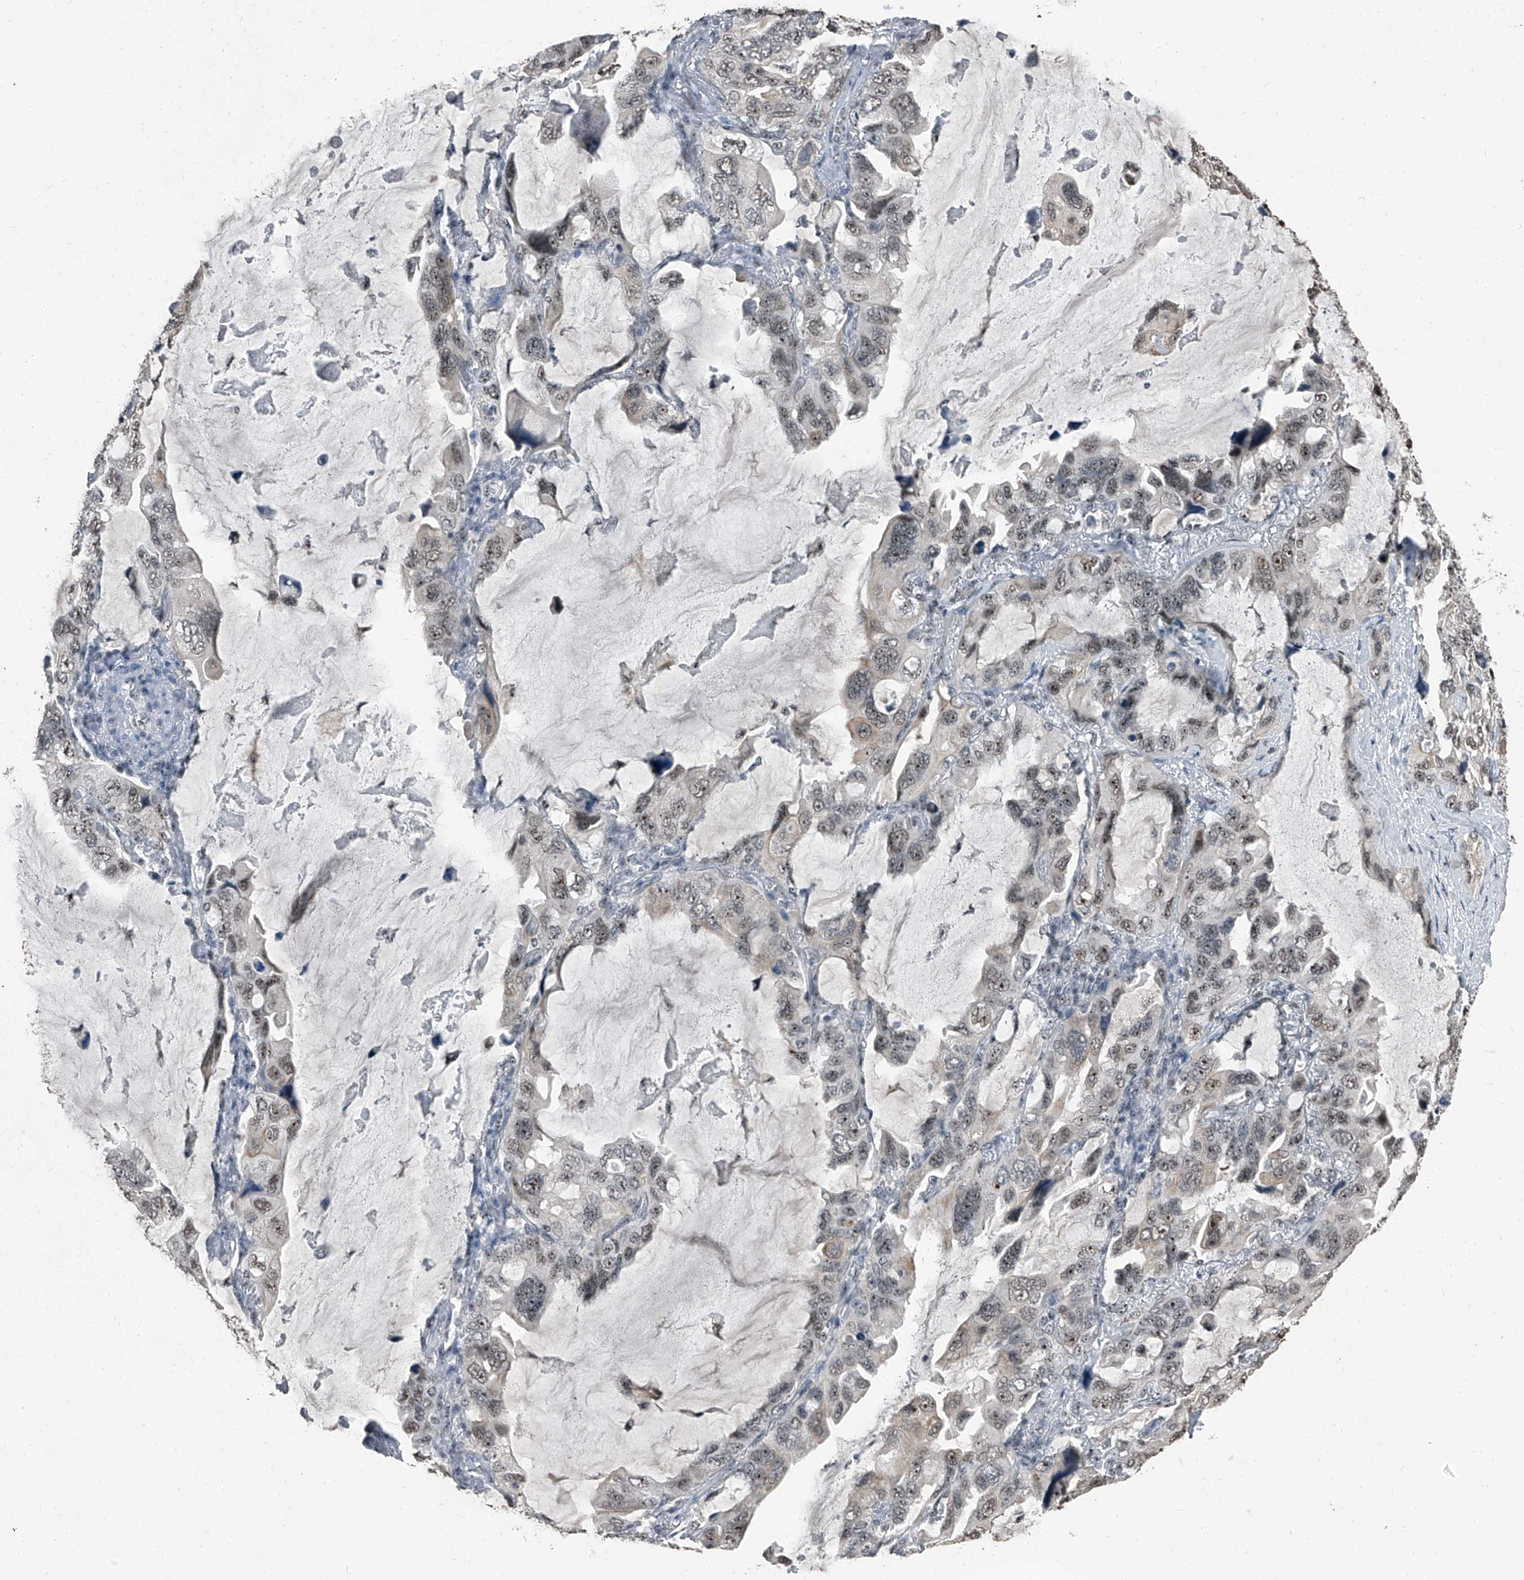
{"staining": {"intensity": "weak", "quantity": ">75%", "location": "nuclear"}, "tissue": "lung cancer", "cell_type": "Tumor cells", "image_type": "cancer", "snomed": [{"axis": "morphology", "description": "Squamous cell carcinoma, NOS"}, {"axis": "topography", "description": "Lung"}], "caption": "Immunohistochemical staining of lung cancer demonstrates low levels of weak nuclear expression in approximately >75% of tumor cells.", "gene": "TCOF1", "patient": {"sex": "female", "age": 73}}